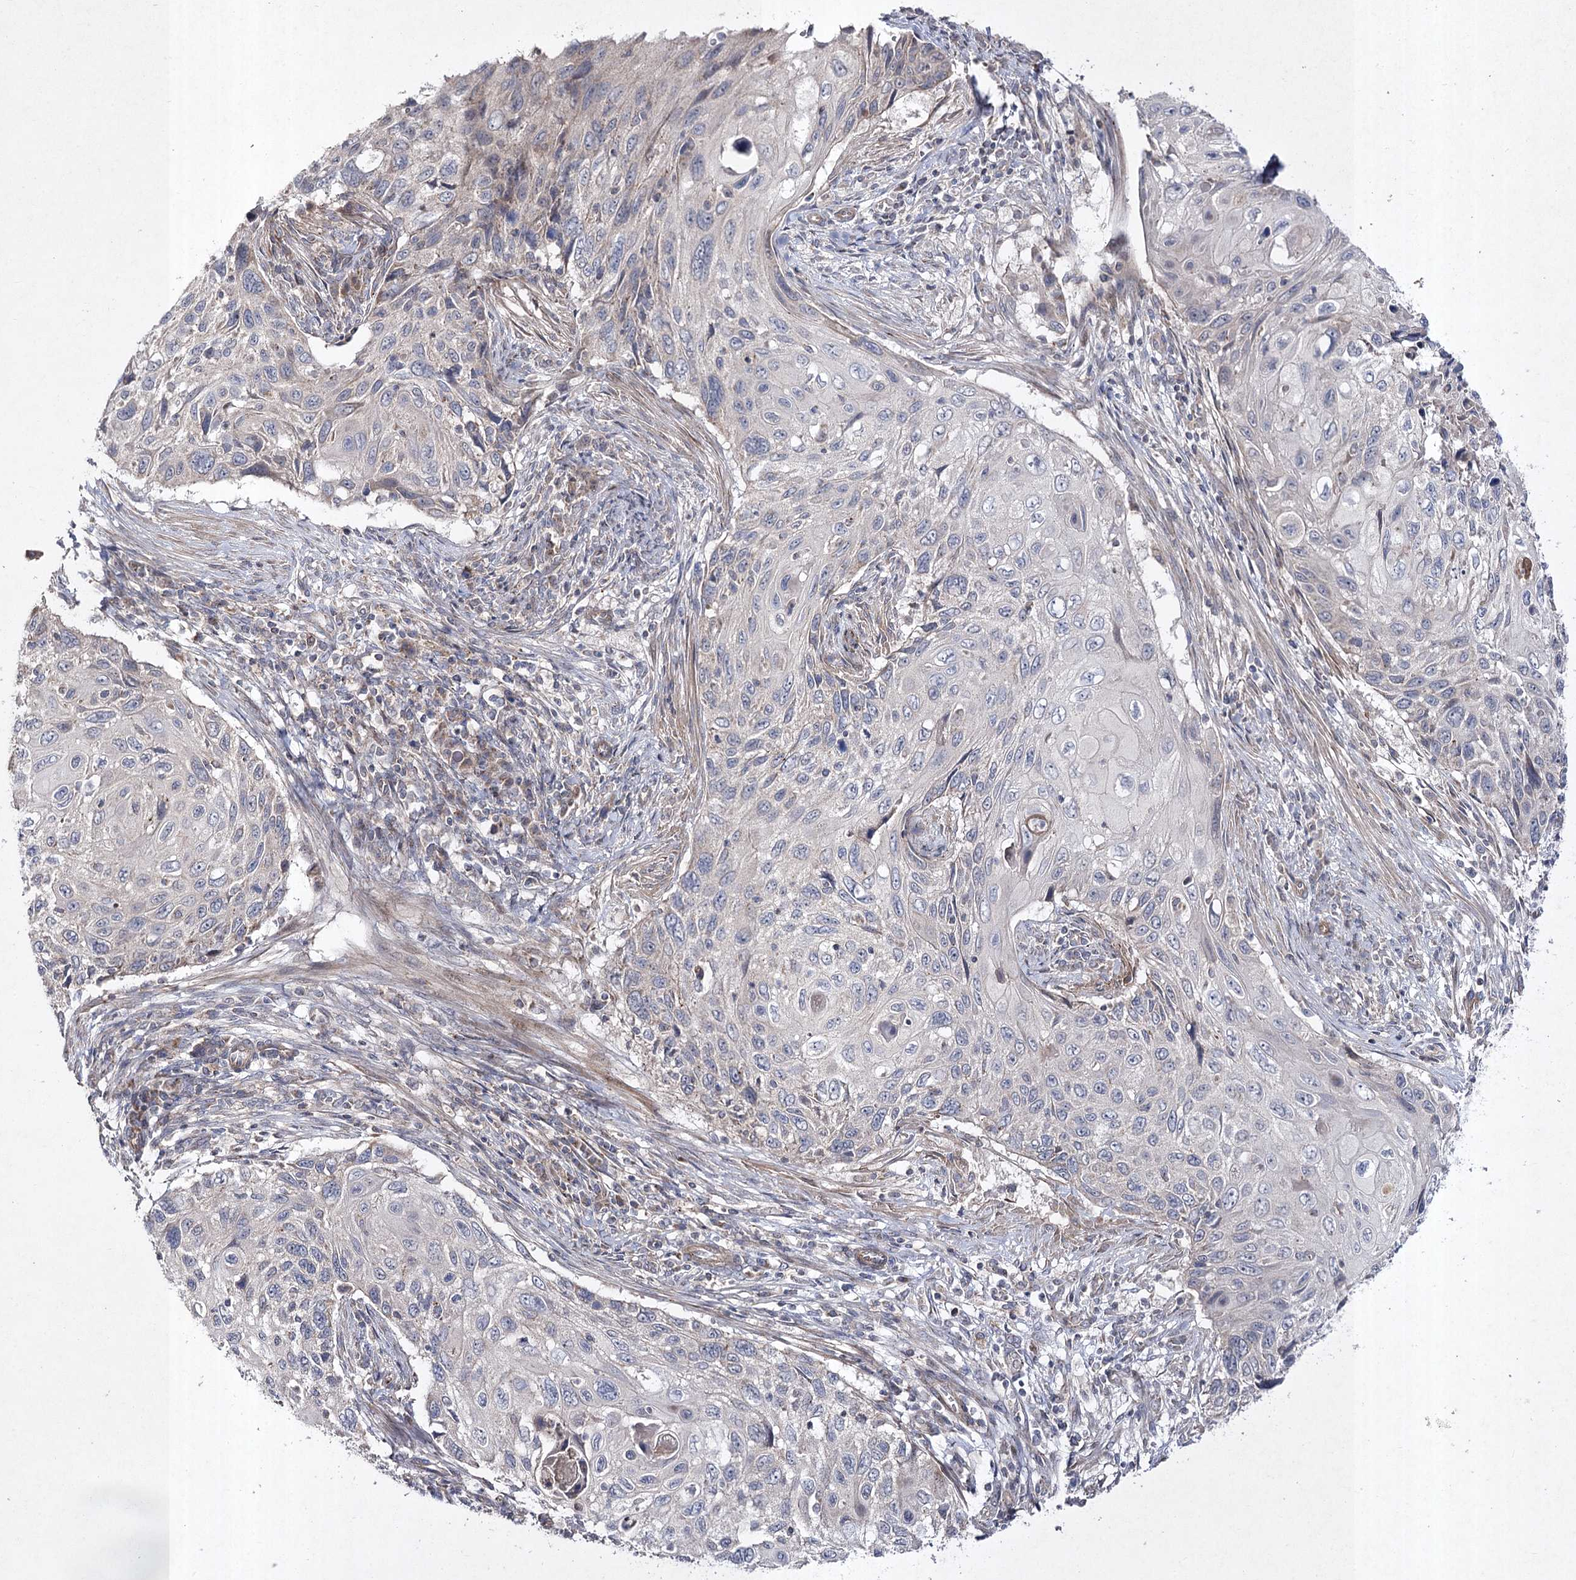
{"staining": {"intensity": "negative", "quantity": "none", "location": "none"}, "tissue": "cervical cancer", "cell_type": "Tumor cells", "image_type": "cancer", "snomed": [{"axis": "morphology", "description": "Squamous cell carcinoma, NOS"}, {"axis": "topography", "description": "Cervix"}], "caption": "This is an immunohistochemistry micrograph of human squamous cell carcinoma (cervical). There is no positivity in tumor cells.", "gene": "FANCL", "patient": {"sex": "female", "age": 70}}